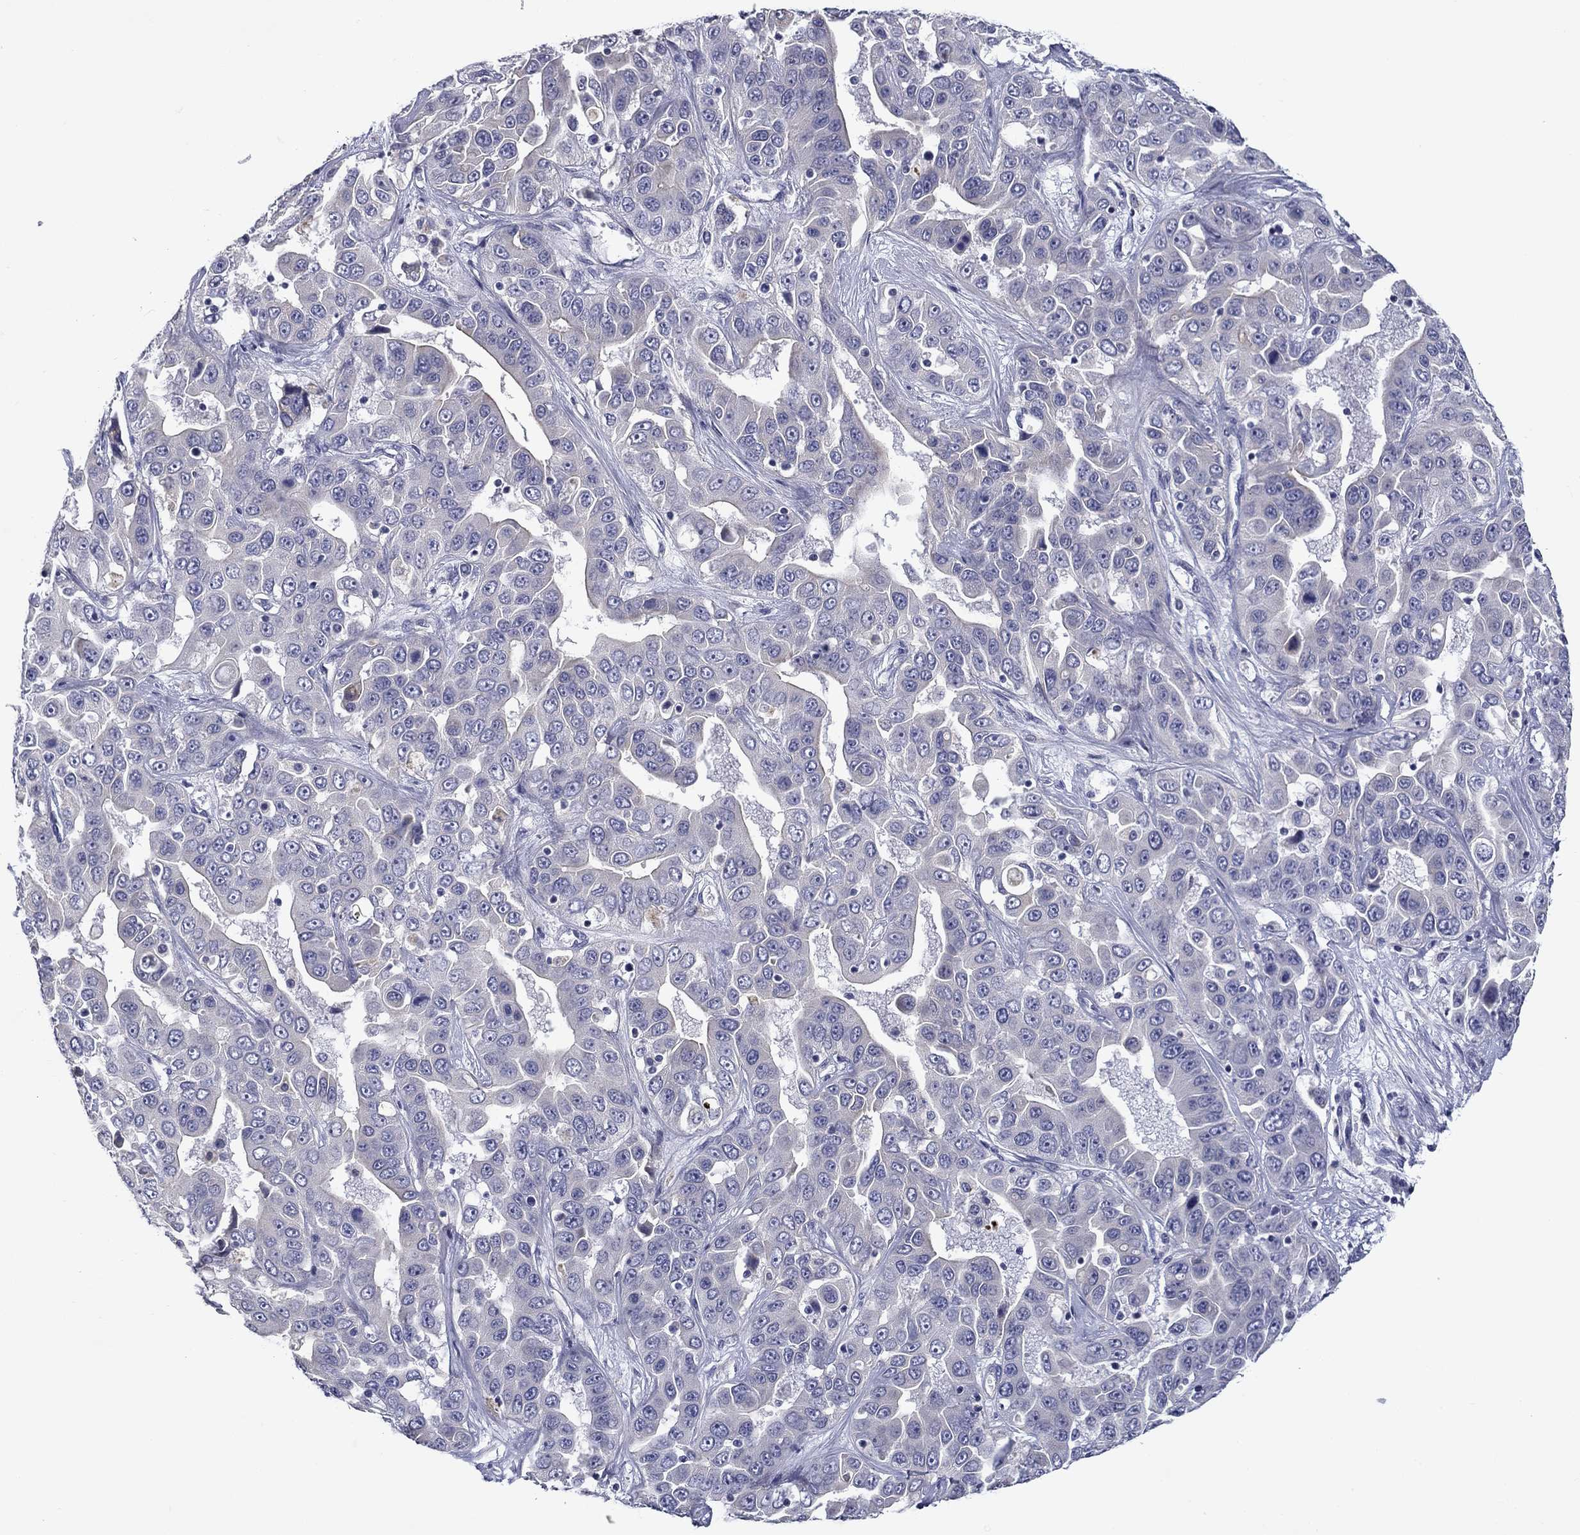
{"staining": {"intensity": "negative", "quantity": "none", "location": "none"}, "tissue": "liver cancer", "cell_type": "Tumor cells", "image_type": "cancer", "snomed": [{"axis": "morphology", "description": "Cholangiocarcinoma"}, {"axis": "topography", "description": "Liver"}], "caption": "This is an immunohistochemistry image of human cholangiocarcinoma (liver). There is no positivity in tumor cells.", "gene": "SPATA7", "patient": {"sex": "female", "age": 52}}